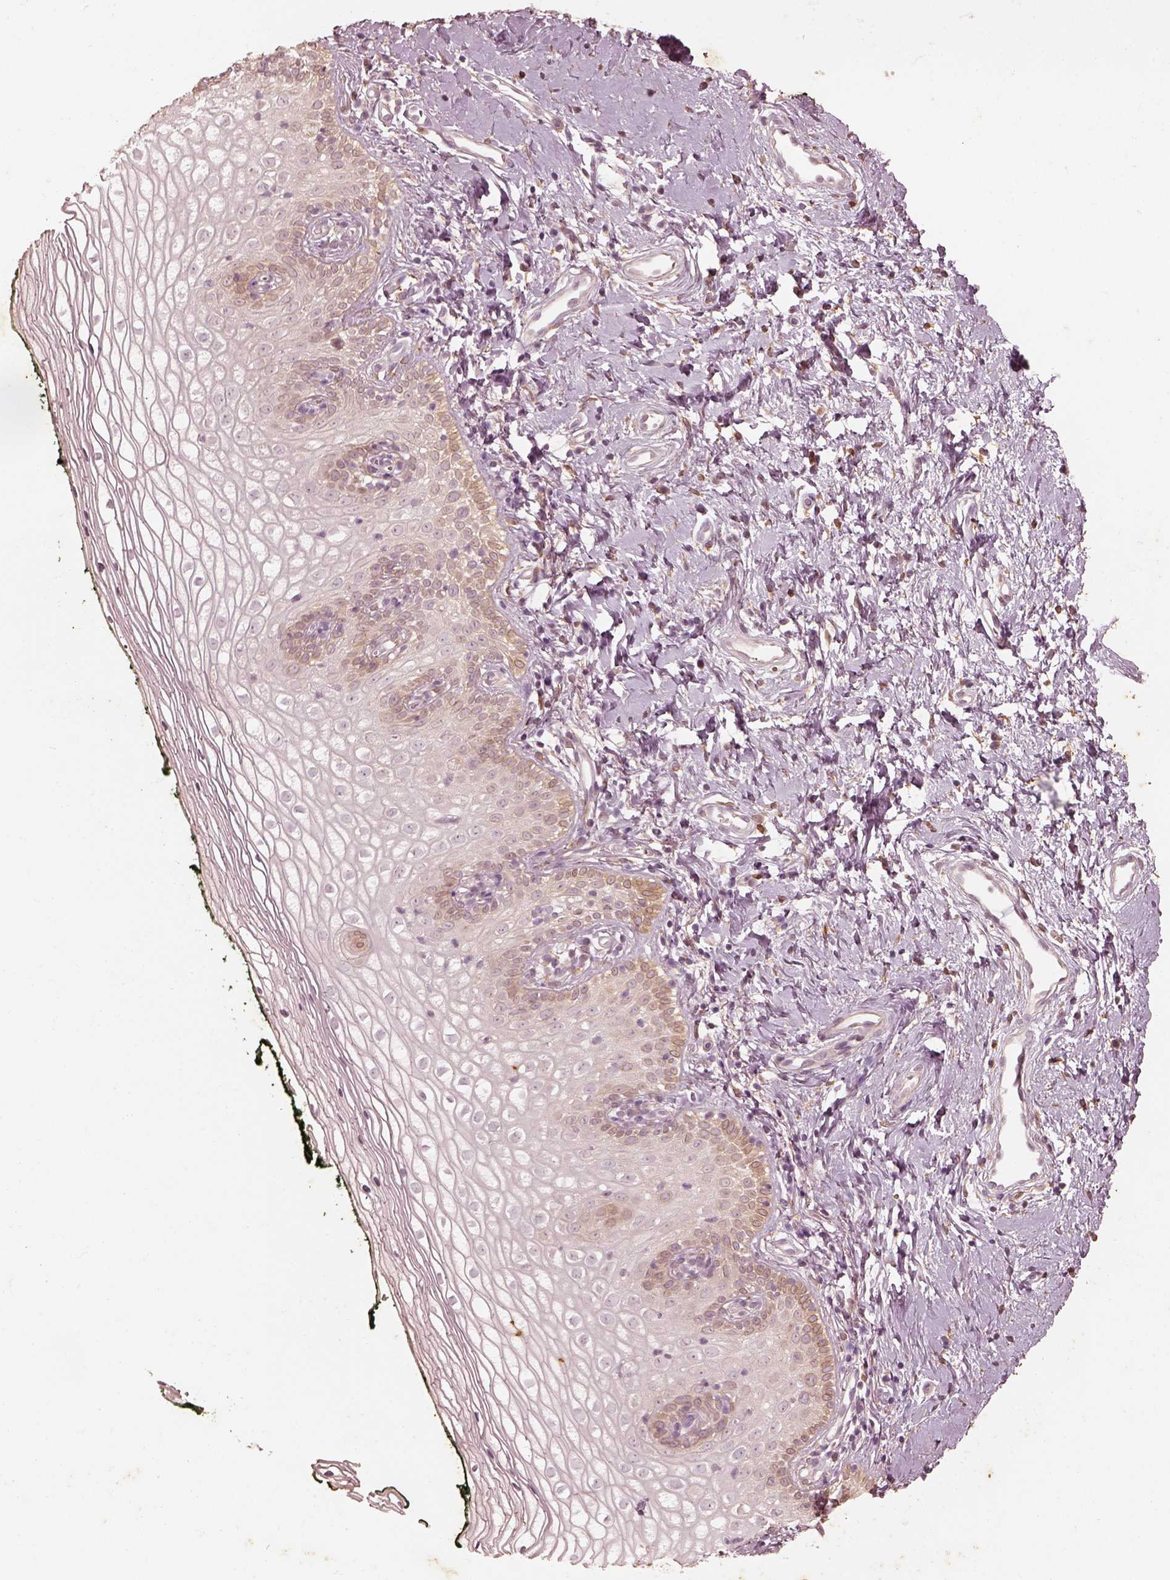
{"staining": {"intensity": "moderate", "quantity": "<25%", "location": "cytoplasmic/membranous"}, "tissue": "vagina", "cell_type": "Squamous epithelial cells", "image_type": "normal", "snomed": [{"axis": "morphology", "description": "Normal tissue, NOS"}, {"axis": "topography", "description": "Vagina"}], "caption": "Protein expression analysis of benign human vagina reveals moderate cytoplasmic/membranous staining in about <25% of squamous epithelial cells.", "gene": "WLS", "patient": {"sex": "female", "age": 47}}